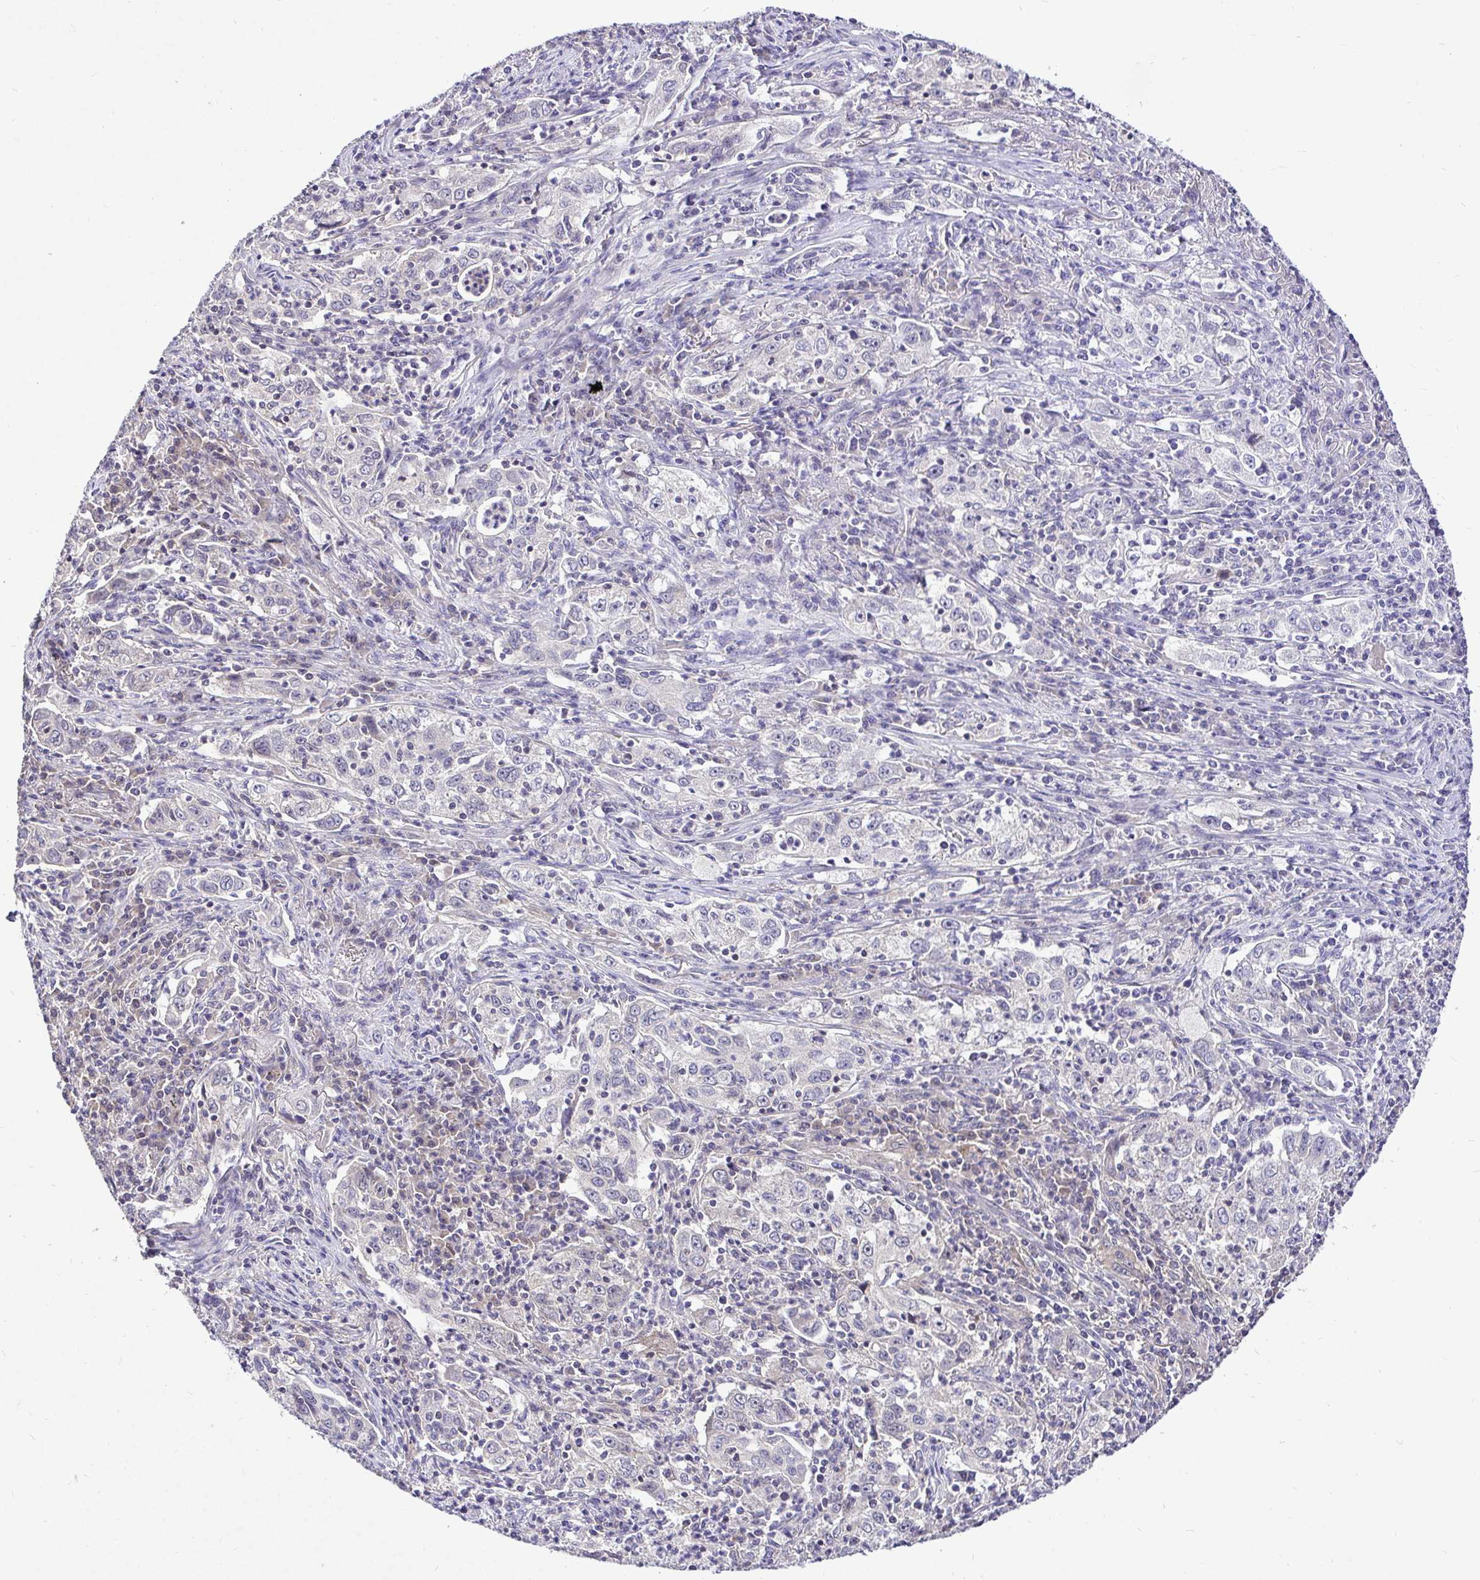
{"staining": {"intensity": "negative", "quantity": "none", "location": "none"}, "tissue": "lung cancer", "cell_type": "Tumor cells", "image_type": "cancer", "snomed": [{"axis": "morphology", "description": "Squamous cell carcinoma, NOS"}, {"axis": "topography", "description": "Lung"}], "caption": "Tumor cells are negative for brown protein staining in lung cancer.", "gene": "UBE2M", "patient": {"sex": "male", "age": 71}}